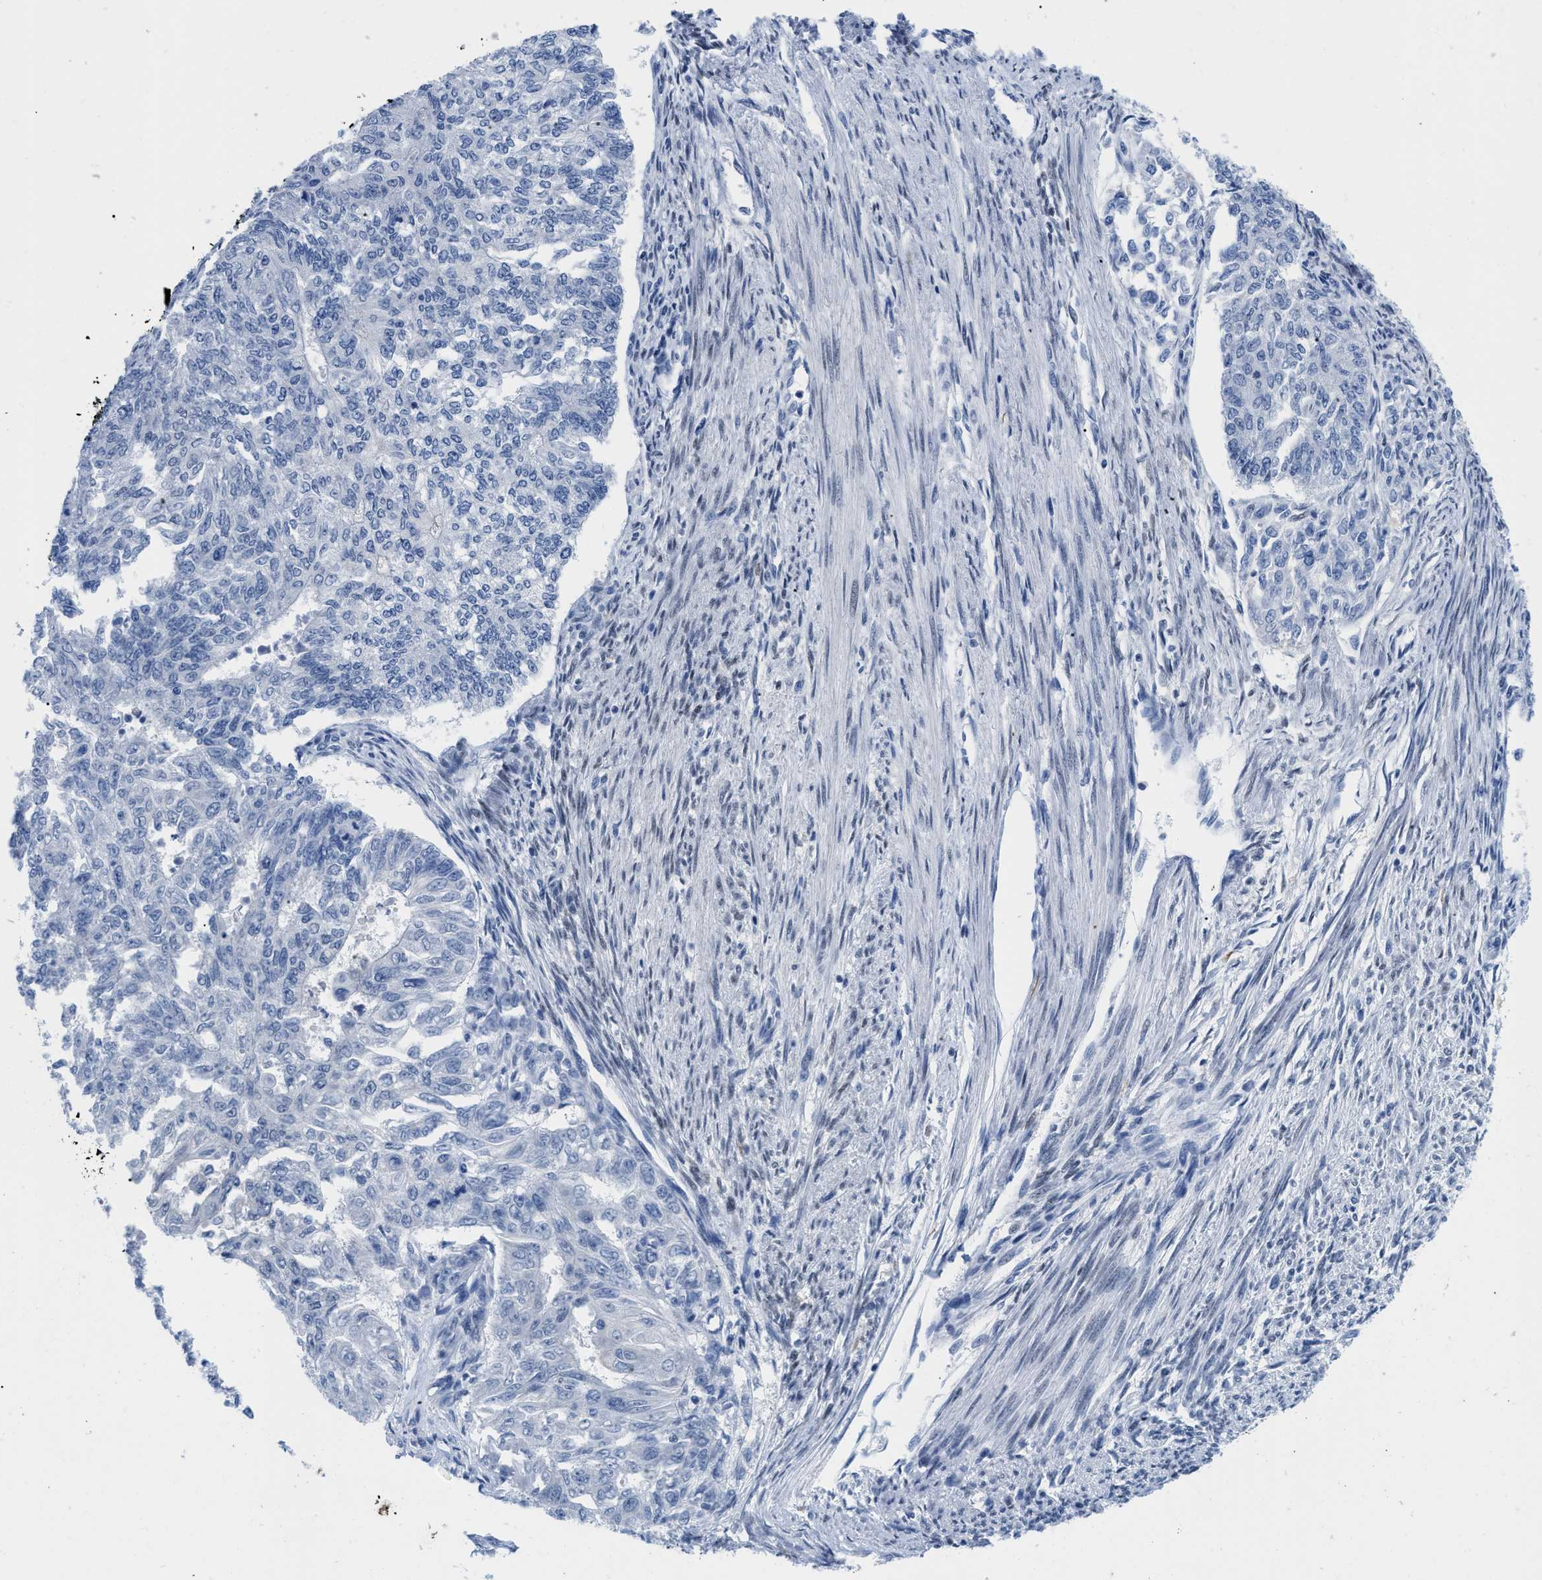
{"staining": {"intensity": "negative", "quantity": "none", "location": "none"}, "tissue": "endometrial cancer", "cell_type": "Tumor cells", "image_type": "cancer", "snomed": [{"axis": "morphology", "description": "Adenocarcinoma, NOS"}, {"axis": "topography", "description": "Endometrium"}], "caption": "This is an IHC image of adenocarcinoma (endometrial). There is no expression in tumor cells.", "gene": "NFIX", "patient": {"sex": "female", "age": 32}}